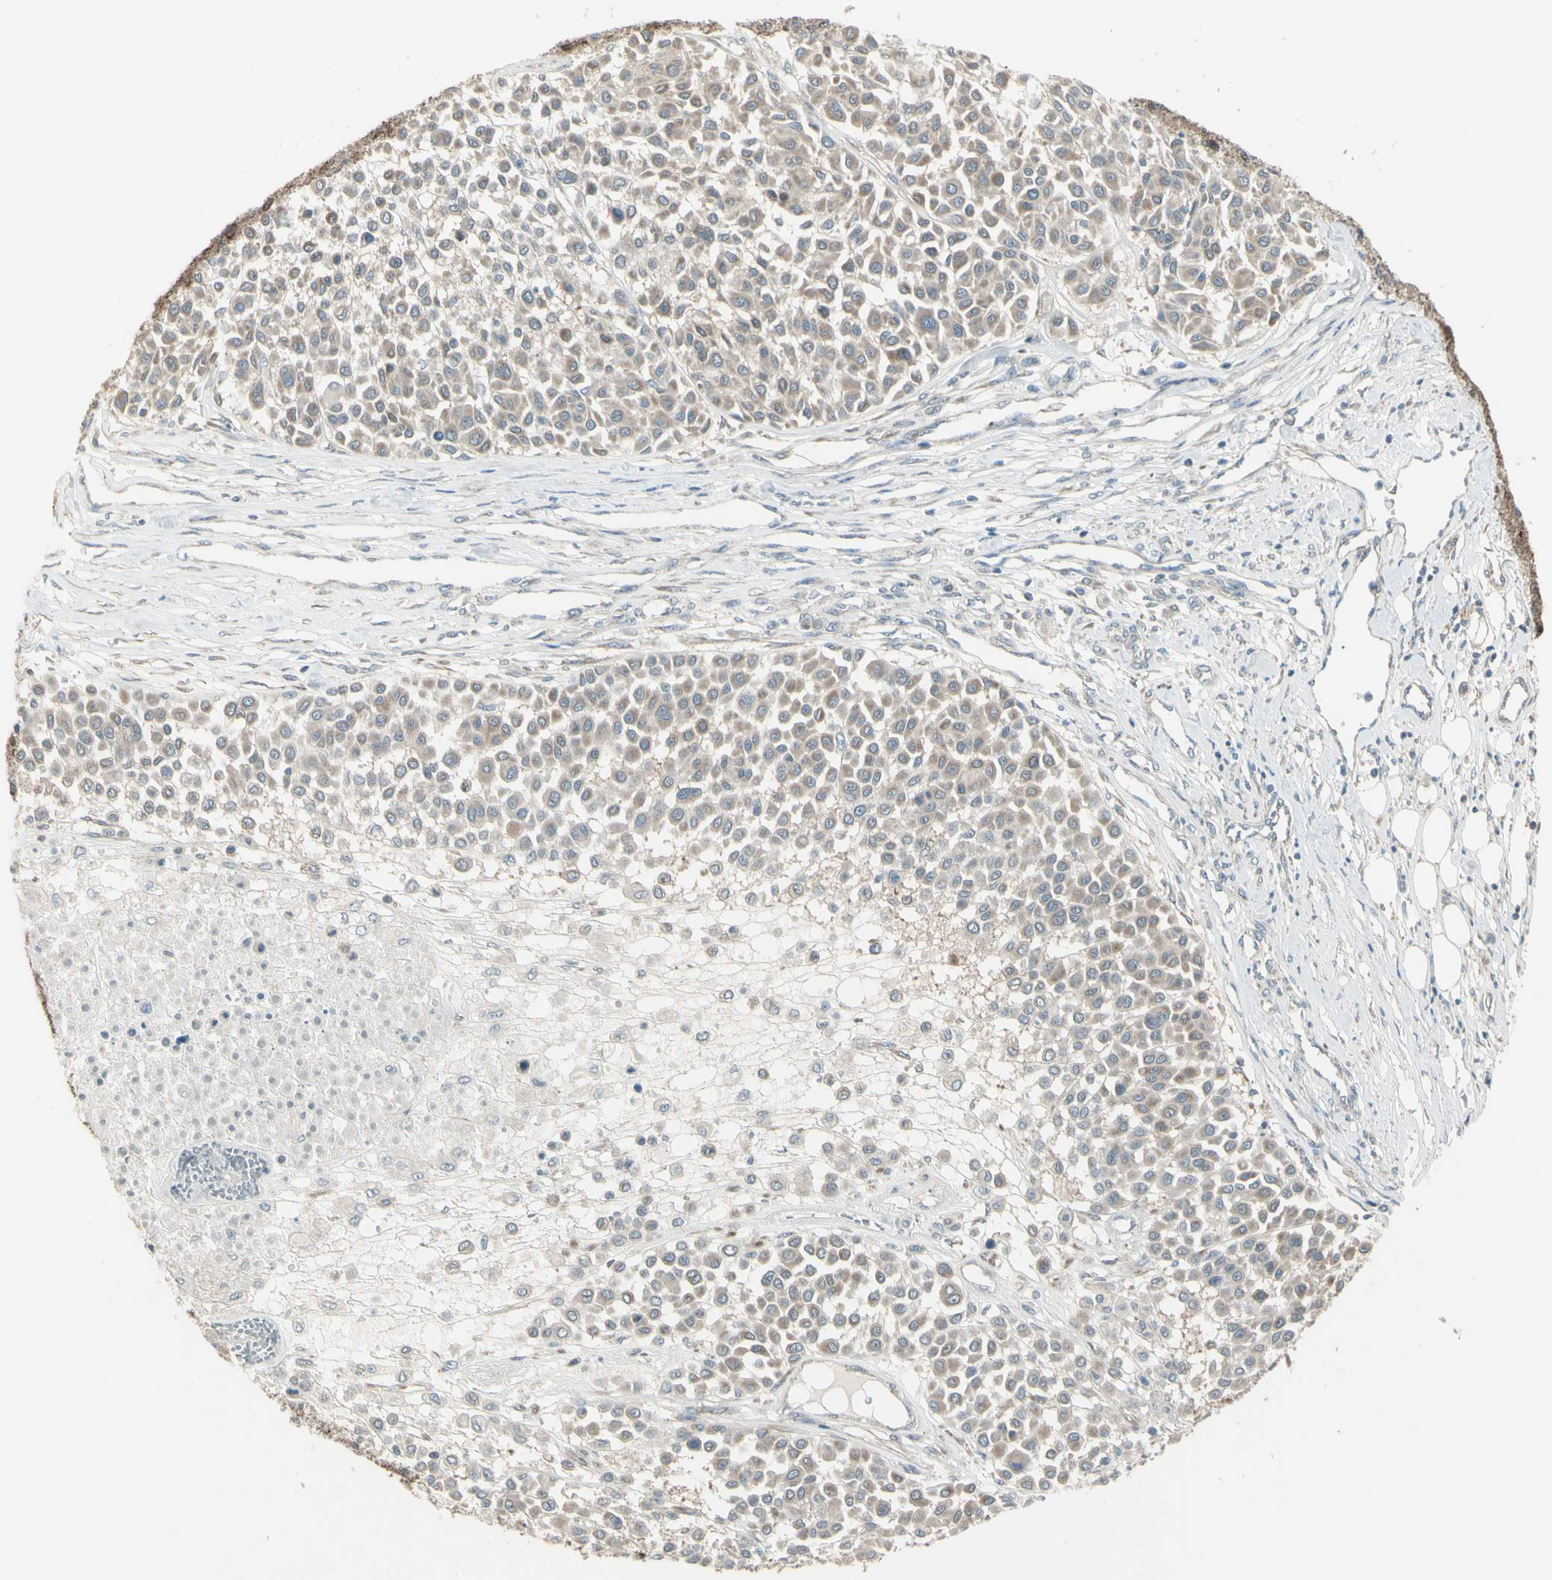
{"staining": {"intensity": "weak", "quantity": ">75%", "location": "cytoplasmic/membranous"}, "tissue": "melanoma", "cell_type": "Tumor cells", "image_type": "cancer", "snomed": [{"axis": "morphology", "description": "Malignant melanoma, Metastatic site"}, {"axis": "topography", "description": "Soft tissue"}], "caption": "Tumor cells reveal weak cytoplasmic/membranous staining in about >75% of cells in malignant melanoma (metastatic site). (IHC, brightfield microscopy, high magnification).", "gene": "NAXD", "patient": {"sex": "male", "age": 41}}